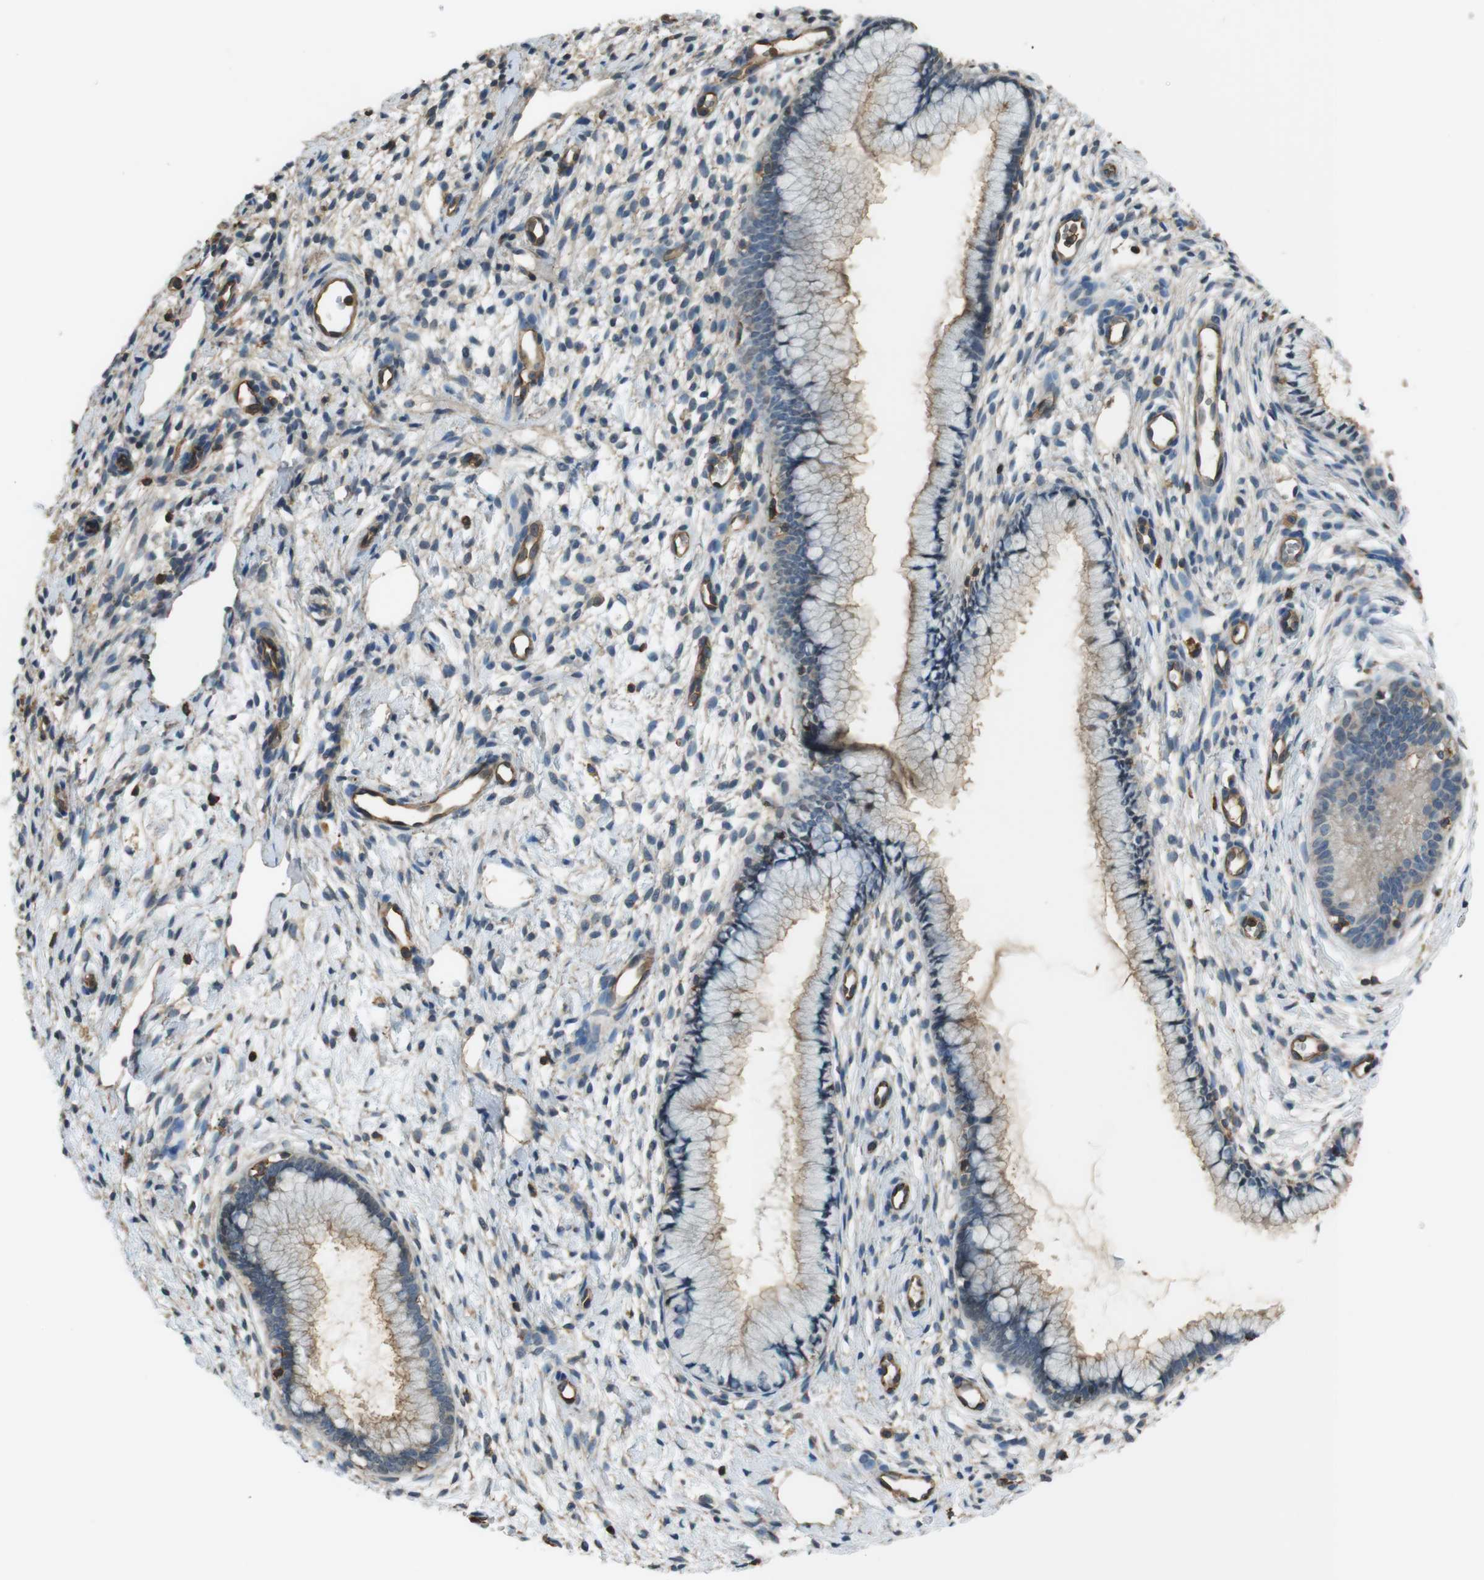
{"staining": {"intensity": "weak", "quantity": "25%-75%", "location": "cytoplasmic/membranous"}, "tissue": "cervix", "cell_type": "Glandular cells", "image_type": "normal", "snomed": [{"axis": "morphology", "description": "Normal tissue, NOS"}, {"axis": "topography", "description": "Cervix"}], "caption": "Immunohistochemical staining of benign human cervix exhibits weak cytoplasmic/membranous protein staining in approximately 25%-75% of glandular cells. The protein of interest is shown in brown color, while the nuclei are stained blue.", "gene": "FCAR", "patient": {"sex": "female", "age": 65}}